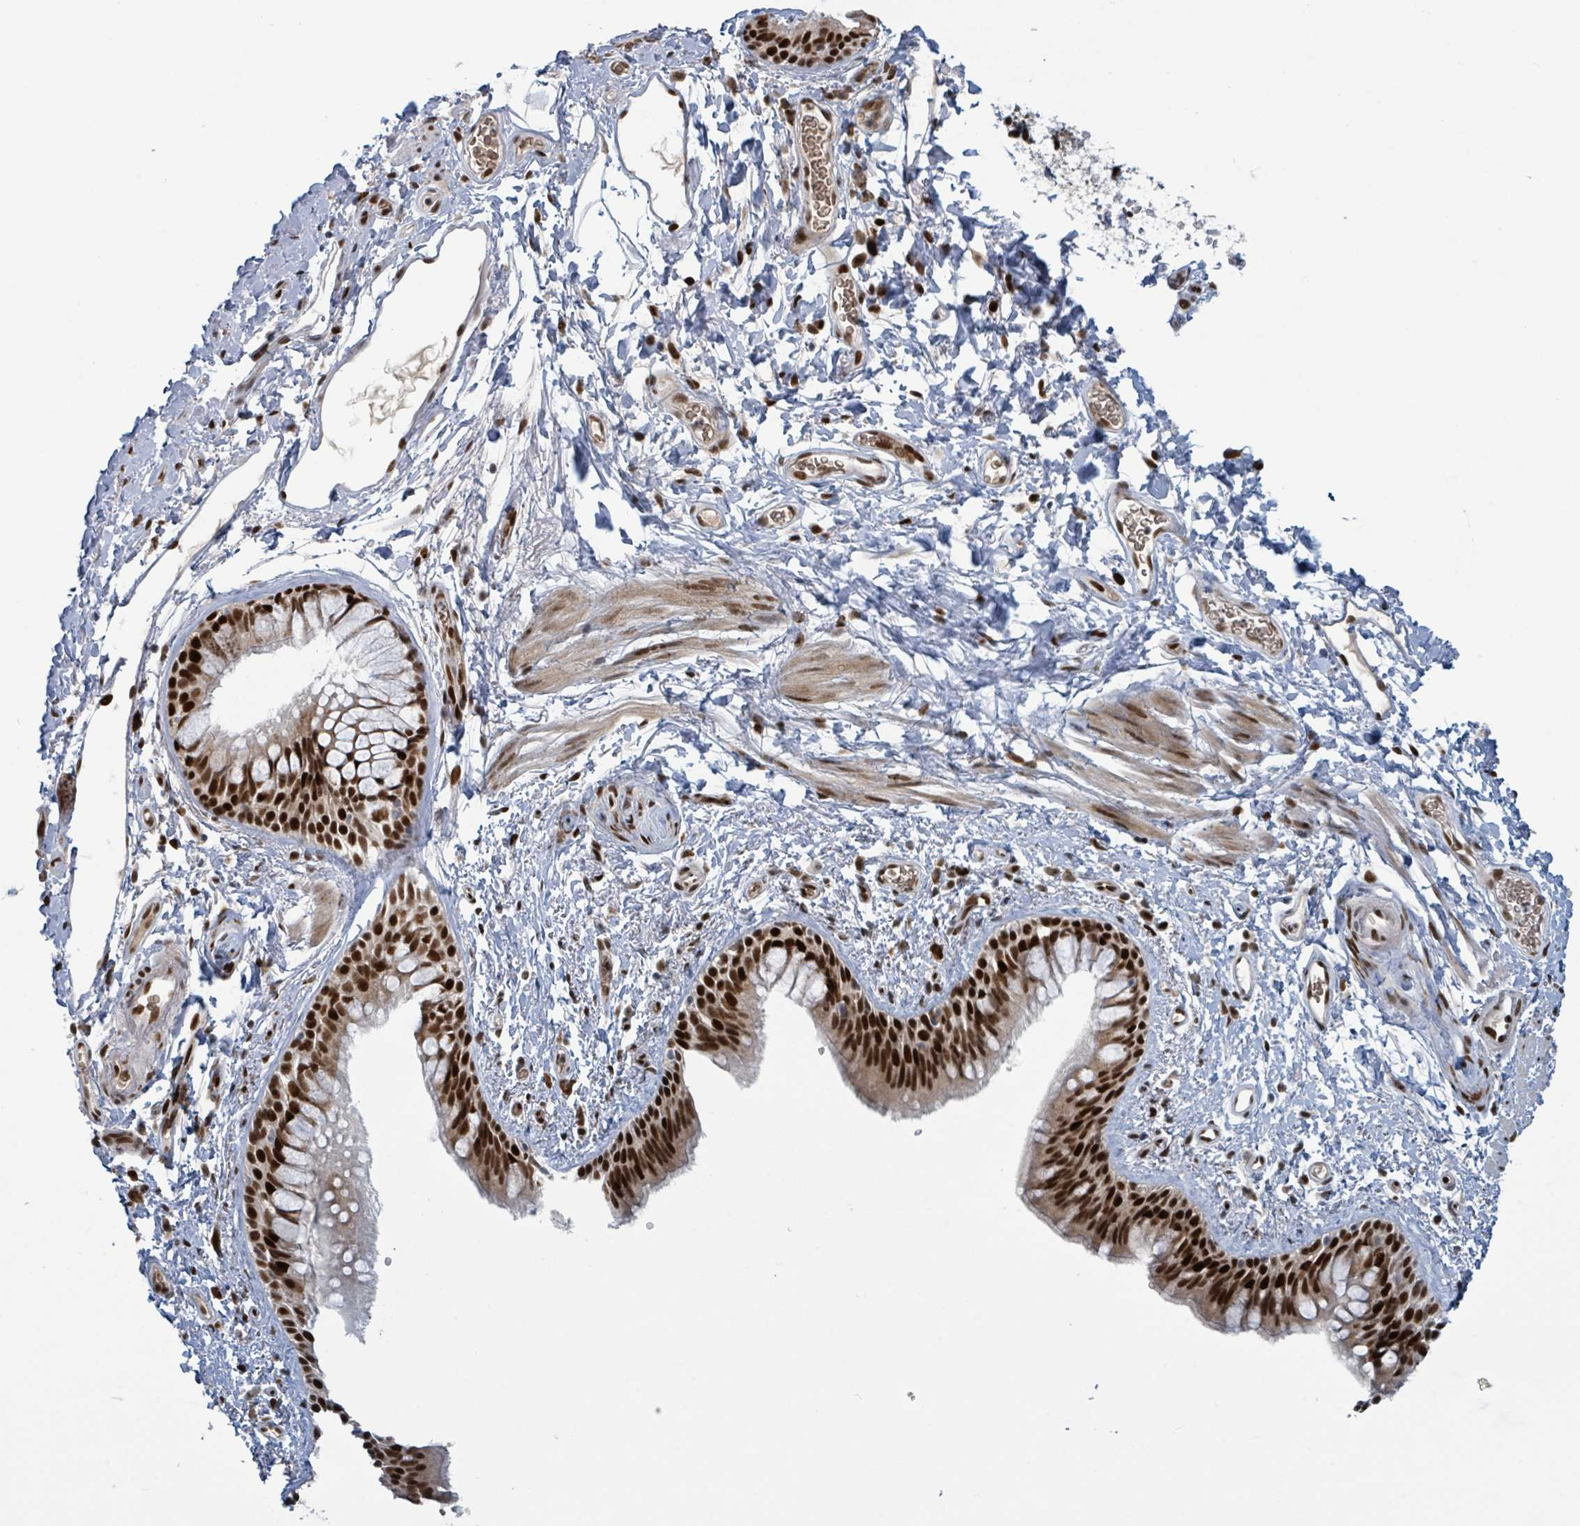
{"staining": {"intensity": "strong", "quantity": ">75%", "location": "nuclear"}, "tissue": "bronchus", "cell_type": "Respiratory epithelial cells", "image_type": "normal", "snomed": [{"axis": "morphology", "description": "Normal tissue, NOS"}, {"axis": "morphology", "description": "Squamous cell carcinoma, NOS"}, {"axis": "topography", "description": "Bronchus"}, {"axis": "topography", "description": "Lung"}], "caption": "Strong nuclear positivity is present in about >75% of respiratory epithelial cells in normal bronchus. The staining was performed using DAB to visualize the protein expression in brown, while the nuclei were stained in blue with hematoxylin (Magnification: 20x).", "gene": "KLF3", "patient": {"sex": "female", "age": 70}}